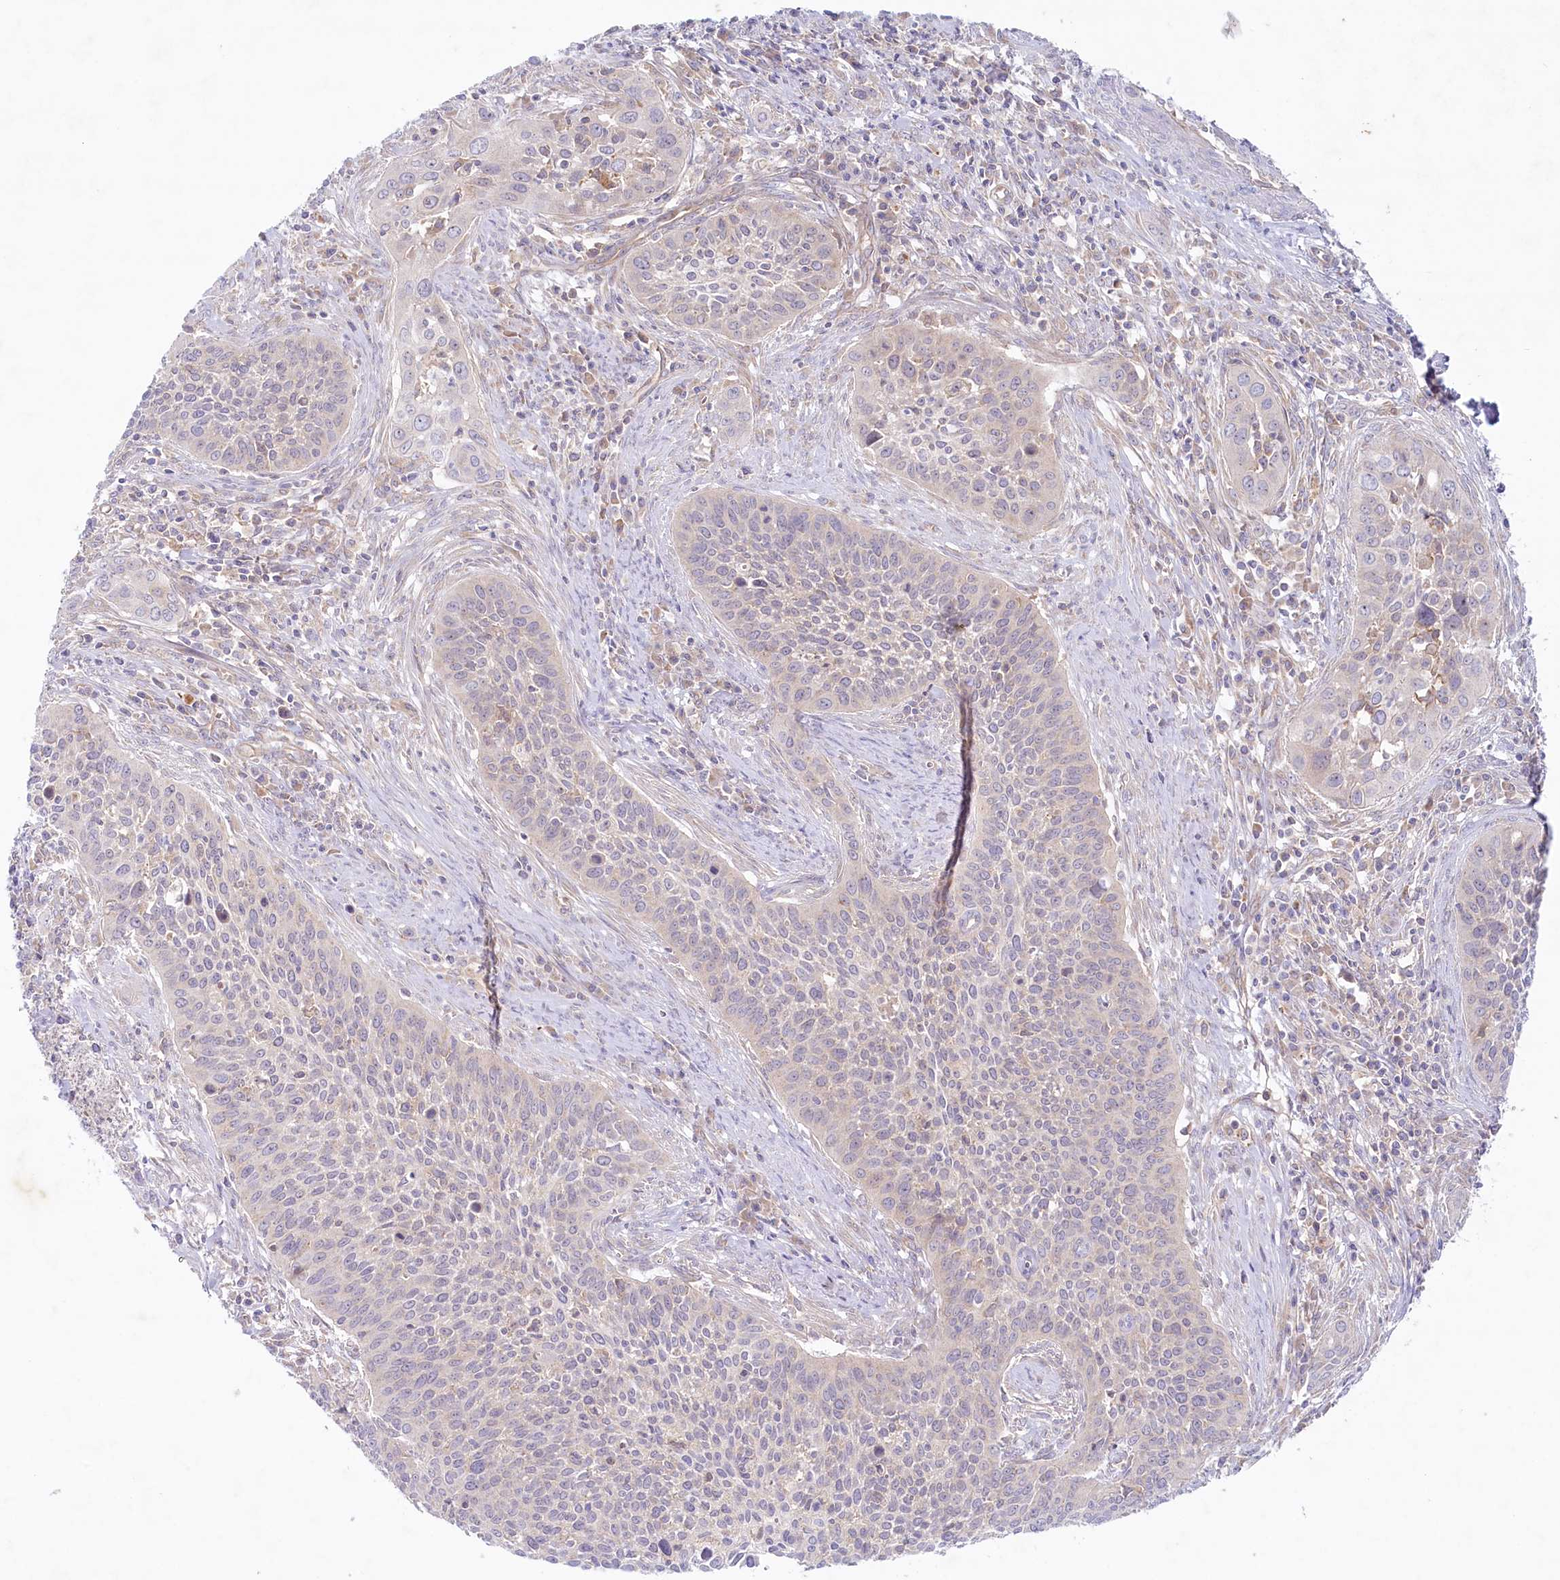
{"staining": {"intensity": "weak", "quantity": "25%-75%", "location": "cytoplasmic/membranous"}, "tissue": "cervical cancer", "cell_type": "Tumor cells", "image_type": "cancer", "snomed": [{"axis": "morphology", "description": "Squamous cell carcinoma, NOS"}, {"axis": "topography", "description": "Cervix"}], "caption": "Weak cytoplasmic/membranous expression for a protein is appreciated in about 25%-75% of tumor cells of cervical squamous cell carcinoma using immunohistochemistry.", "gene": "TNIP1", "patient": {"sex": "female", "age": 34}}